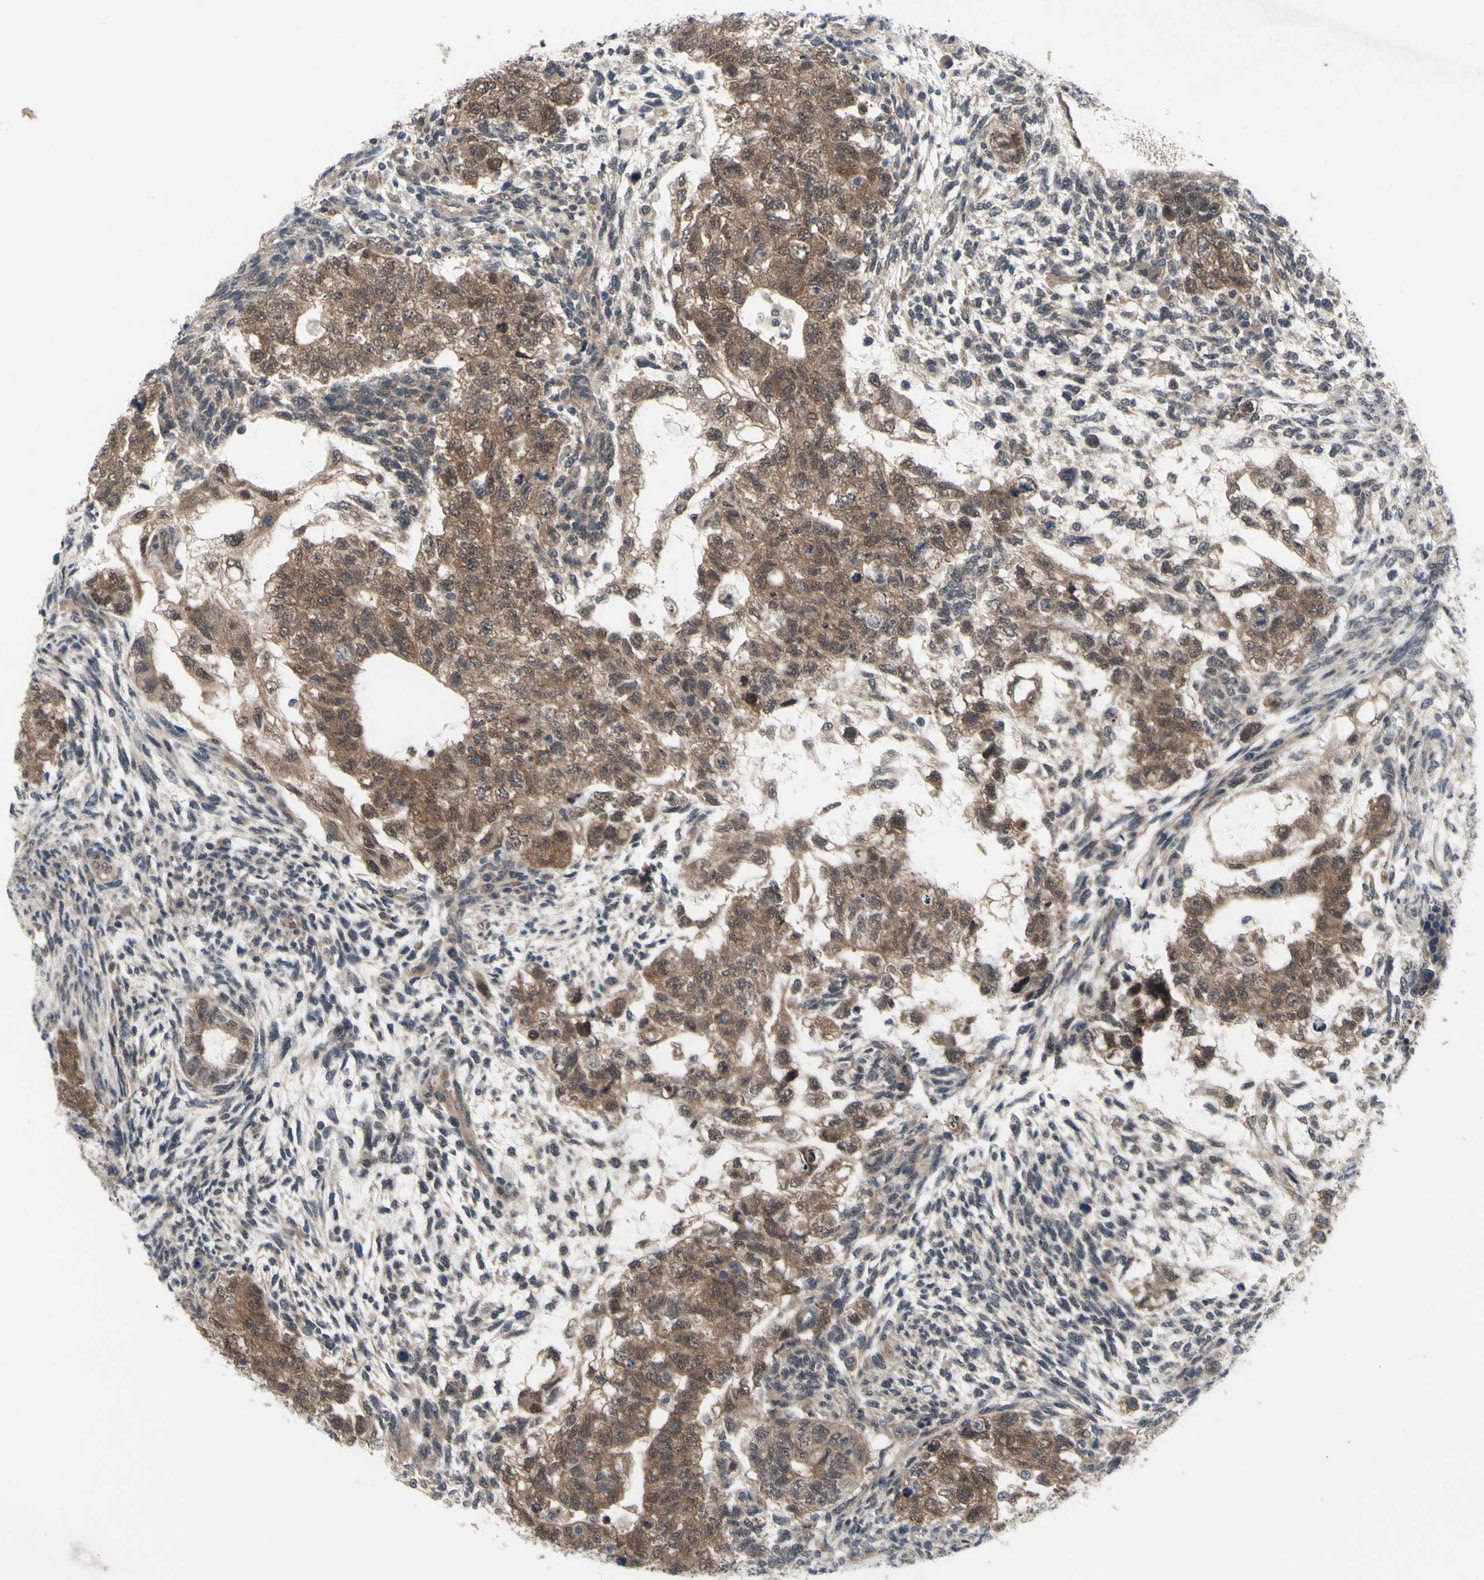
{"staining": {"intensity": "moderate", "quantity": ">75%", "location": "cytoplasmic/membranous"}, "tissue": "testis cancer", "cell_type": "Tumor cells", "image_type": "cancer", "snomed": [{"axis": "morphology", "description": "Normal tissue, NOS"}, {"axis": "morphology", "description": "Carcinoma, Embryonal, NOS"}, {"axis": "topography", "description": "Testis"}], "caption": "DAB immunohistochemical staining of testis cancer displays moderate cytoplasmic/membranous protein staining in approximately >75% of tumor cells.", "gene": "TRDMT1", "patient": {"sex": "male", "age": 36}}